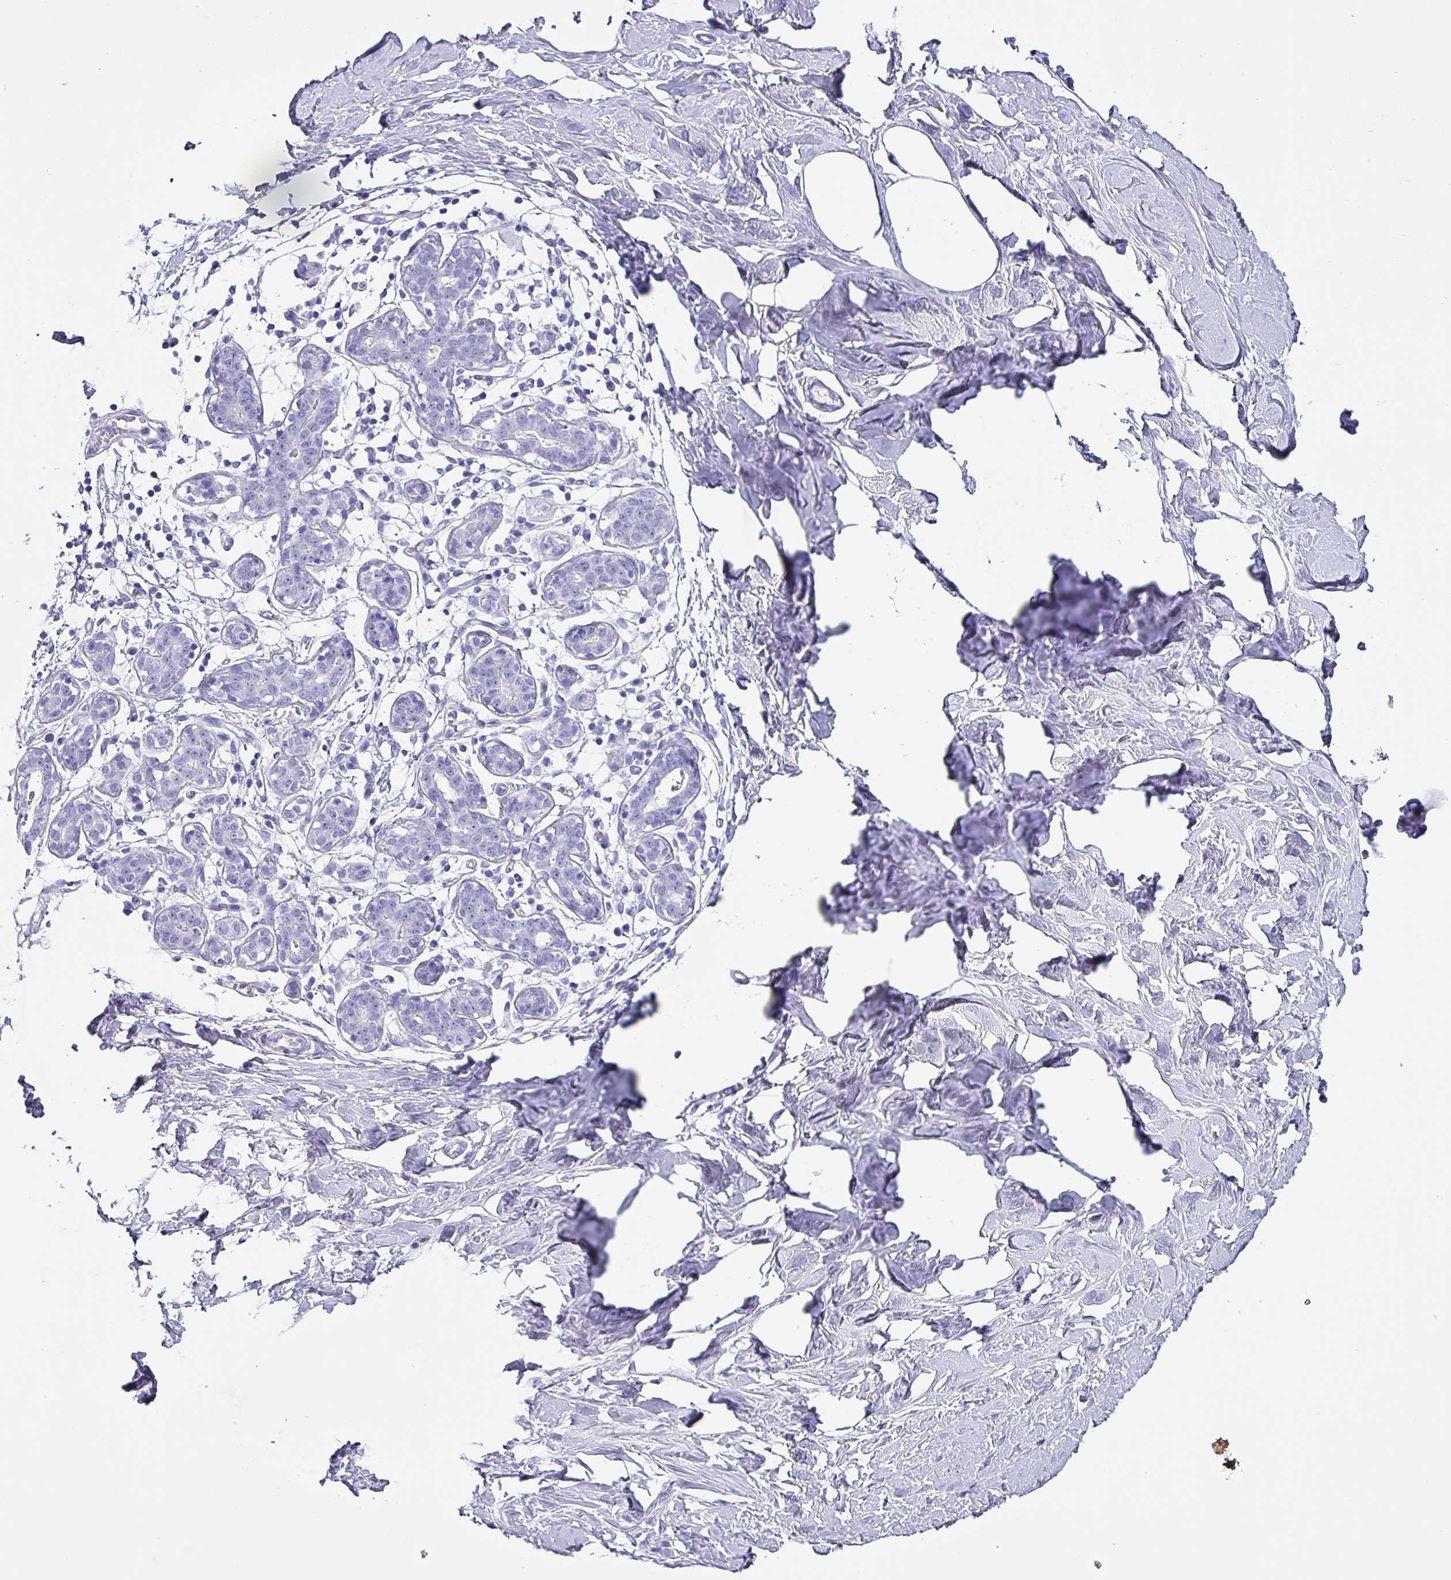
{"staining": {"intensity": "negative", "quantity": "none", "location": "none"}, "tissue": "breast", "cell_type": "Adipocytes", "image_type": "normal", "snomed": [{"axis": "morphology", "description": "Normal tissue, NOS"}, {"axis": "topography", "description": "Breast"}], "caption": "Protein analysis of benign breast reveals no significant positivity in adipocytes. (Brightfield microscopy of DAB IHC at high magnification).", "gene": "KRT6A", "patient": {"sex": "female", "age": 27}}